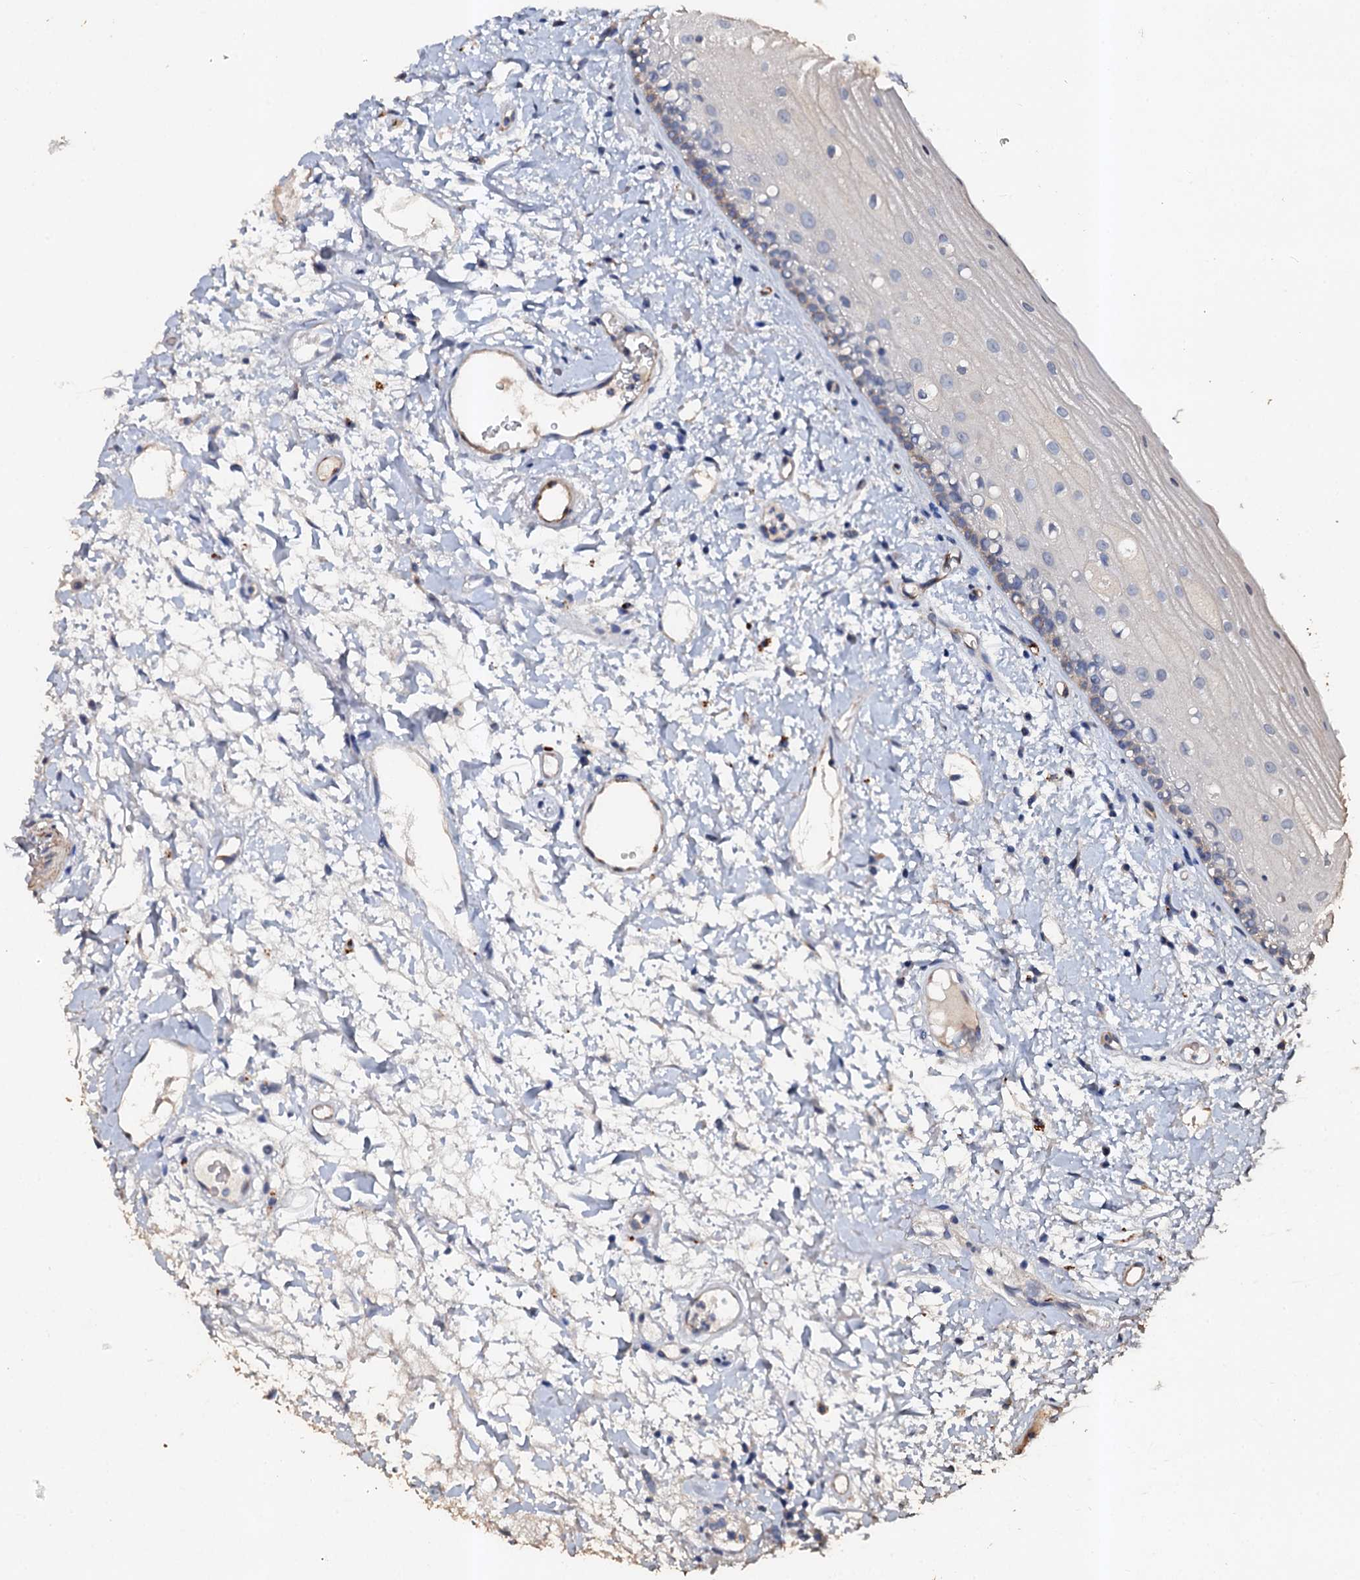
{"staining": {"intensity": "negative", "quantity": "none", "location": "none"}, "tissue": "oral mucosa", "cell_type": "Squamous epithelial cells", "image_type": "normal", "snomed": [{"axis": "morphology", "description": "Normal tissue, NOS"}, {"axis": "topography", "description": "Oral tissue"}], "caption": "Squamous epithelial cells show no significant expression in unremarkable oral mucosa.", "gene": "VPS36", "patient": {"sex": "female", "age": 76}}